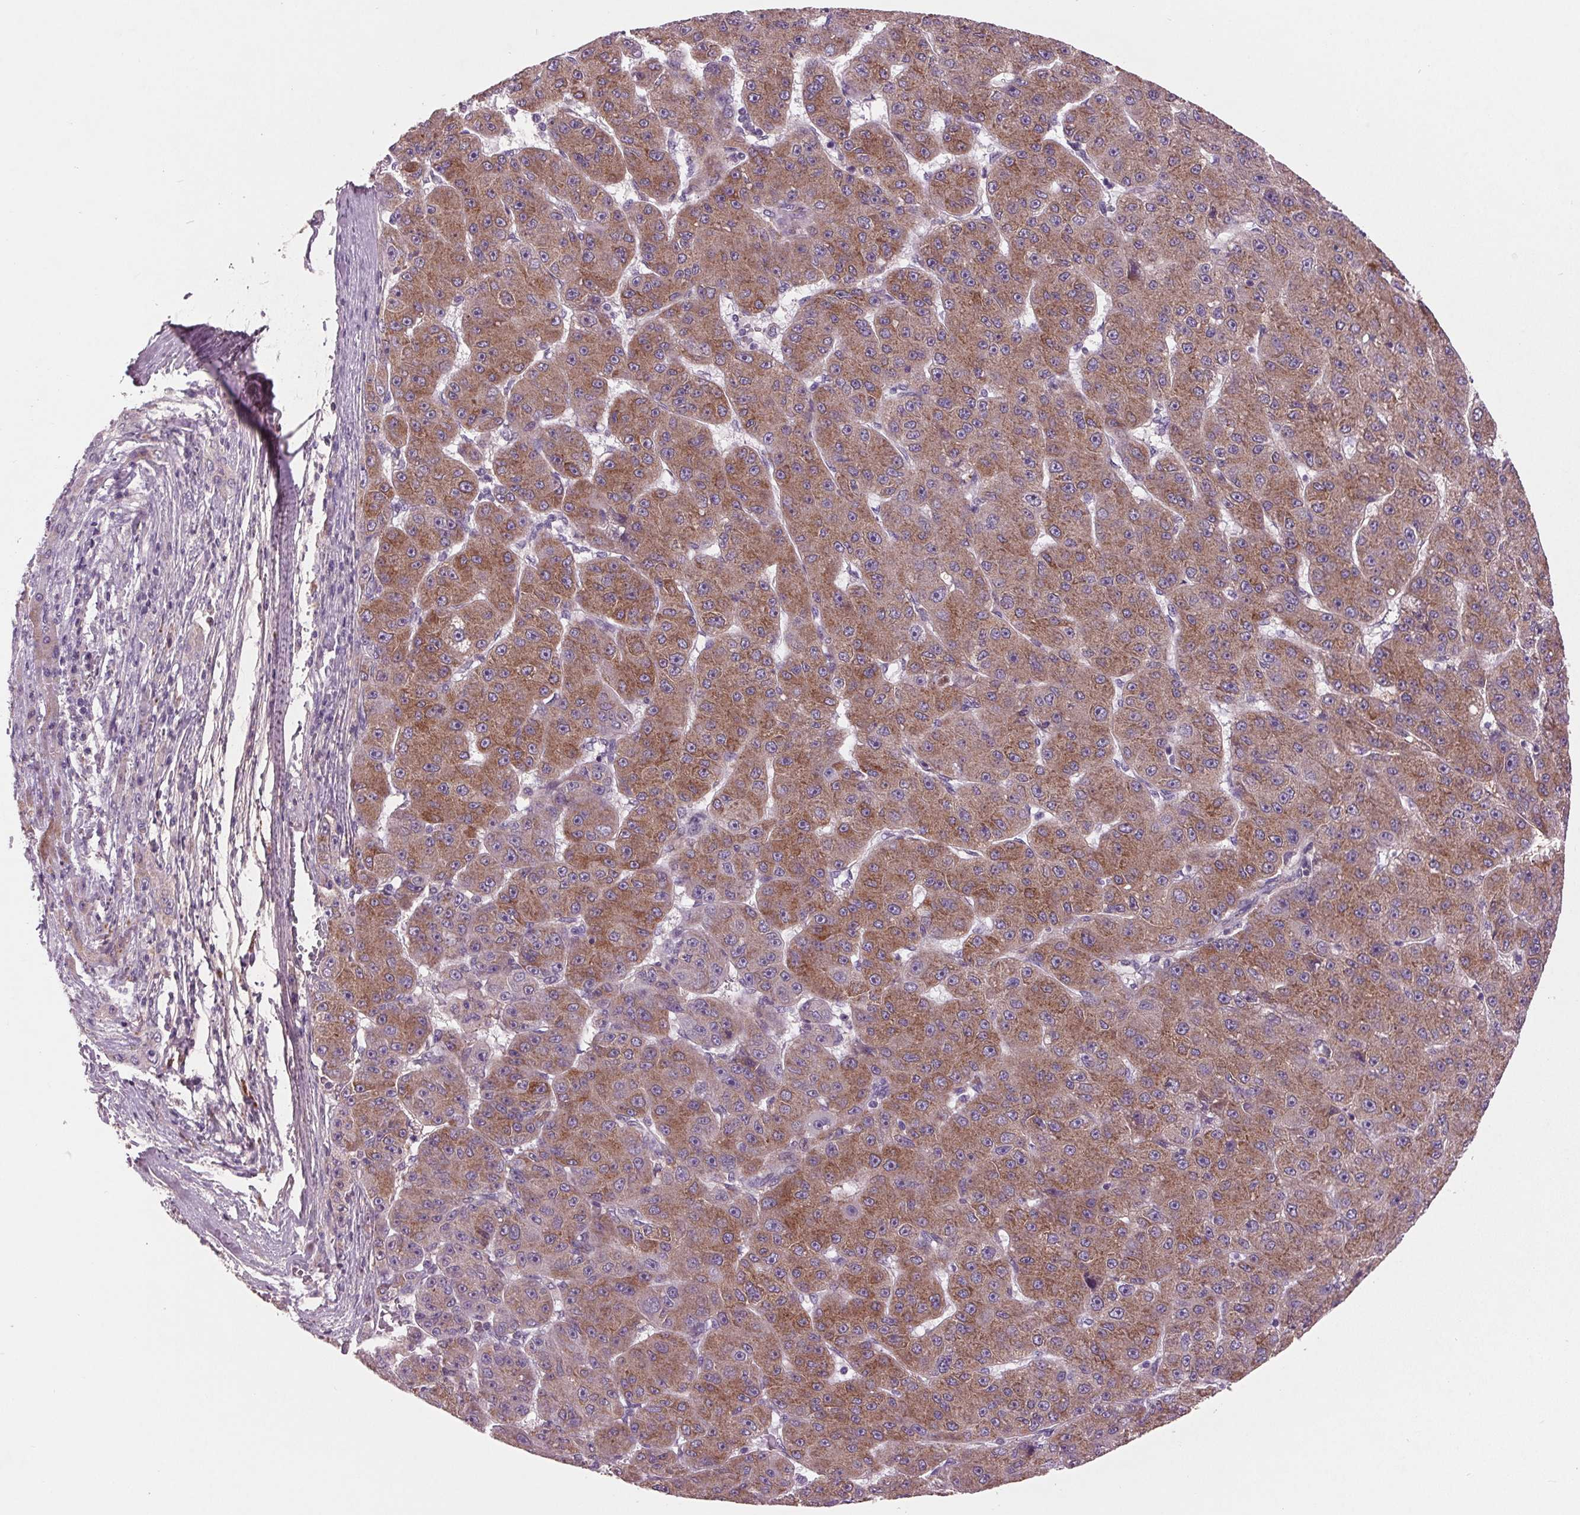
{"staining": {"intensity": "moderate", "quantity": ">75%", "location": "cytoplasmic/membranous"}, "tissue": "liver cancer", "cell_type": "Tumor cells", "image_type": "cancer", "snomed": [{"axis": "morphology", "description": "Carcinoma, Hepatocellular, NOS"}, {"axis": "topography", "description": "Liver"}], "caption": "A brown stain labels moderate cytoplasmic/membranous staining of a protein in human liver hepatocellular carcinoma tumor cells. Using DAB (brown) and hematoxylin (blue) stains, captured at high magnification using brightfield microscopy.", "gene": "C6", "patient": {"sex": "male", "age": 67}}